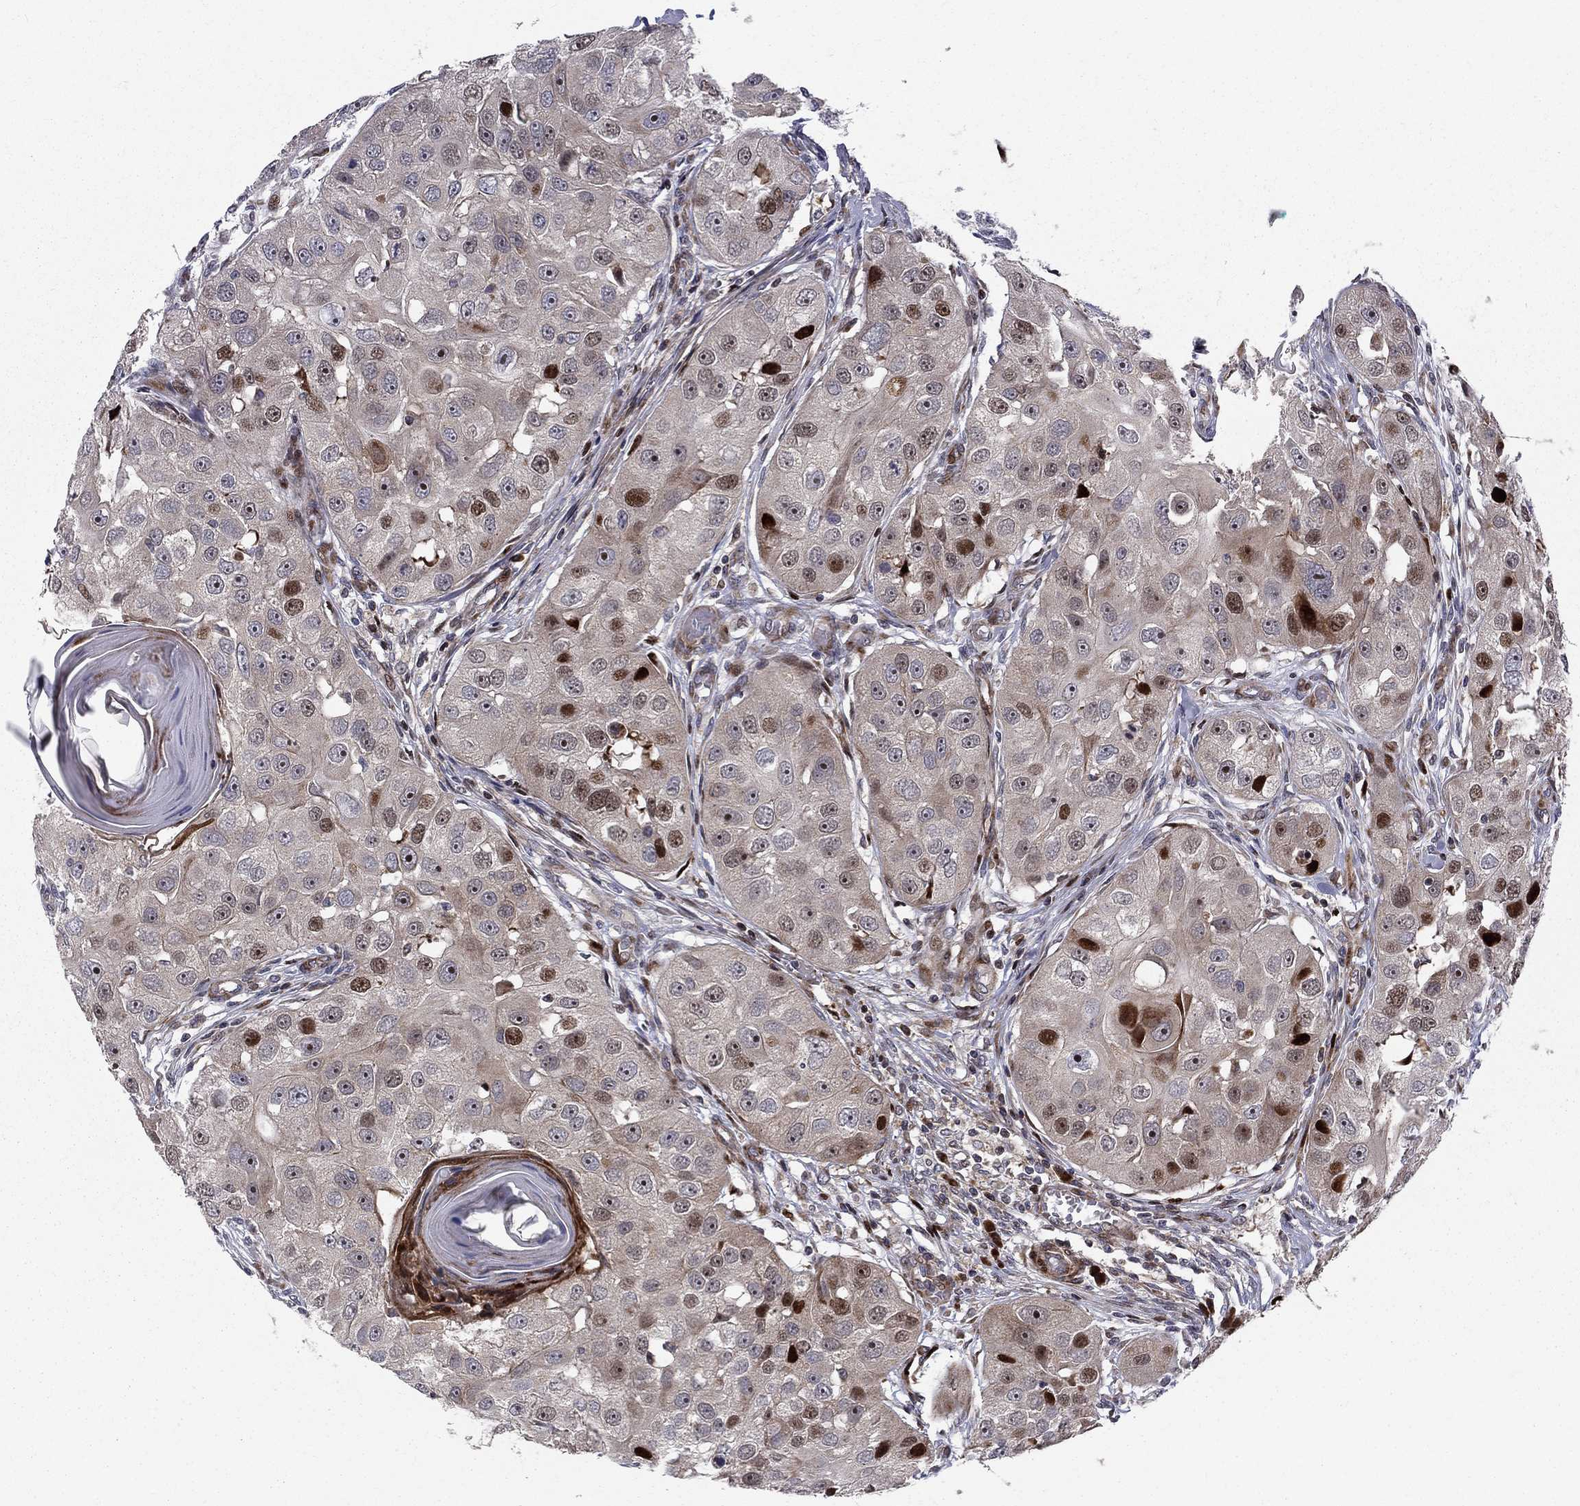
{"staining": {"intensity": "strong", "quantity": "<25%", "location": "cytoplasmic/membranous,nuclear"}, "tissue": "head and neck cancer", "cell_type": "Tumor cells", "image_type": "cancer", "snomed": [{"axis": "morphology", "description": "Normal tissue, NOS"}, {"axis": "morphology", "description": "Squamous cell carcinoma, NOS"}, {"axis": "topography", "description": "Skeletal muscle"}, {"axis": "topography", "description": "Head-Neck"}], "caption": "This is a photomicrograph of immunohistochemistry (IHC) staining of head and neck squamous cell carcinoma, which shows strong expression in the cytoplasmic/membranous and nuclear of tumor cells.", "gene": "MIOS", "patient": {"sex": "male", "age": 51}}